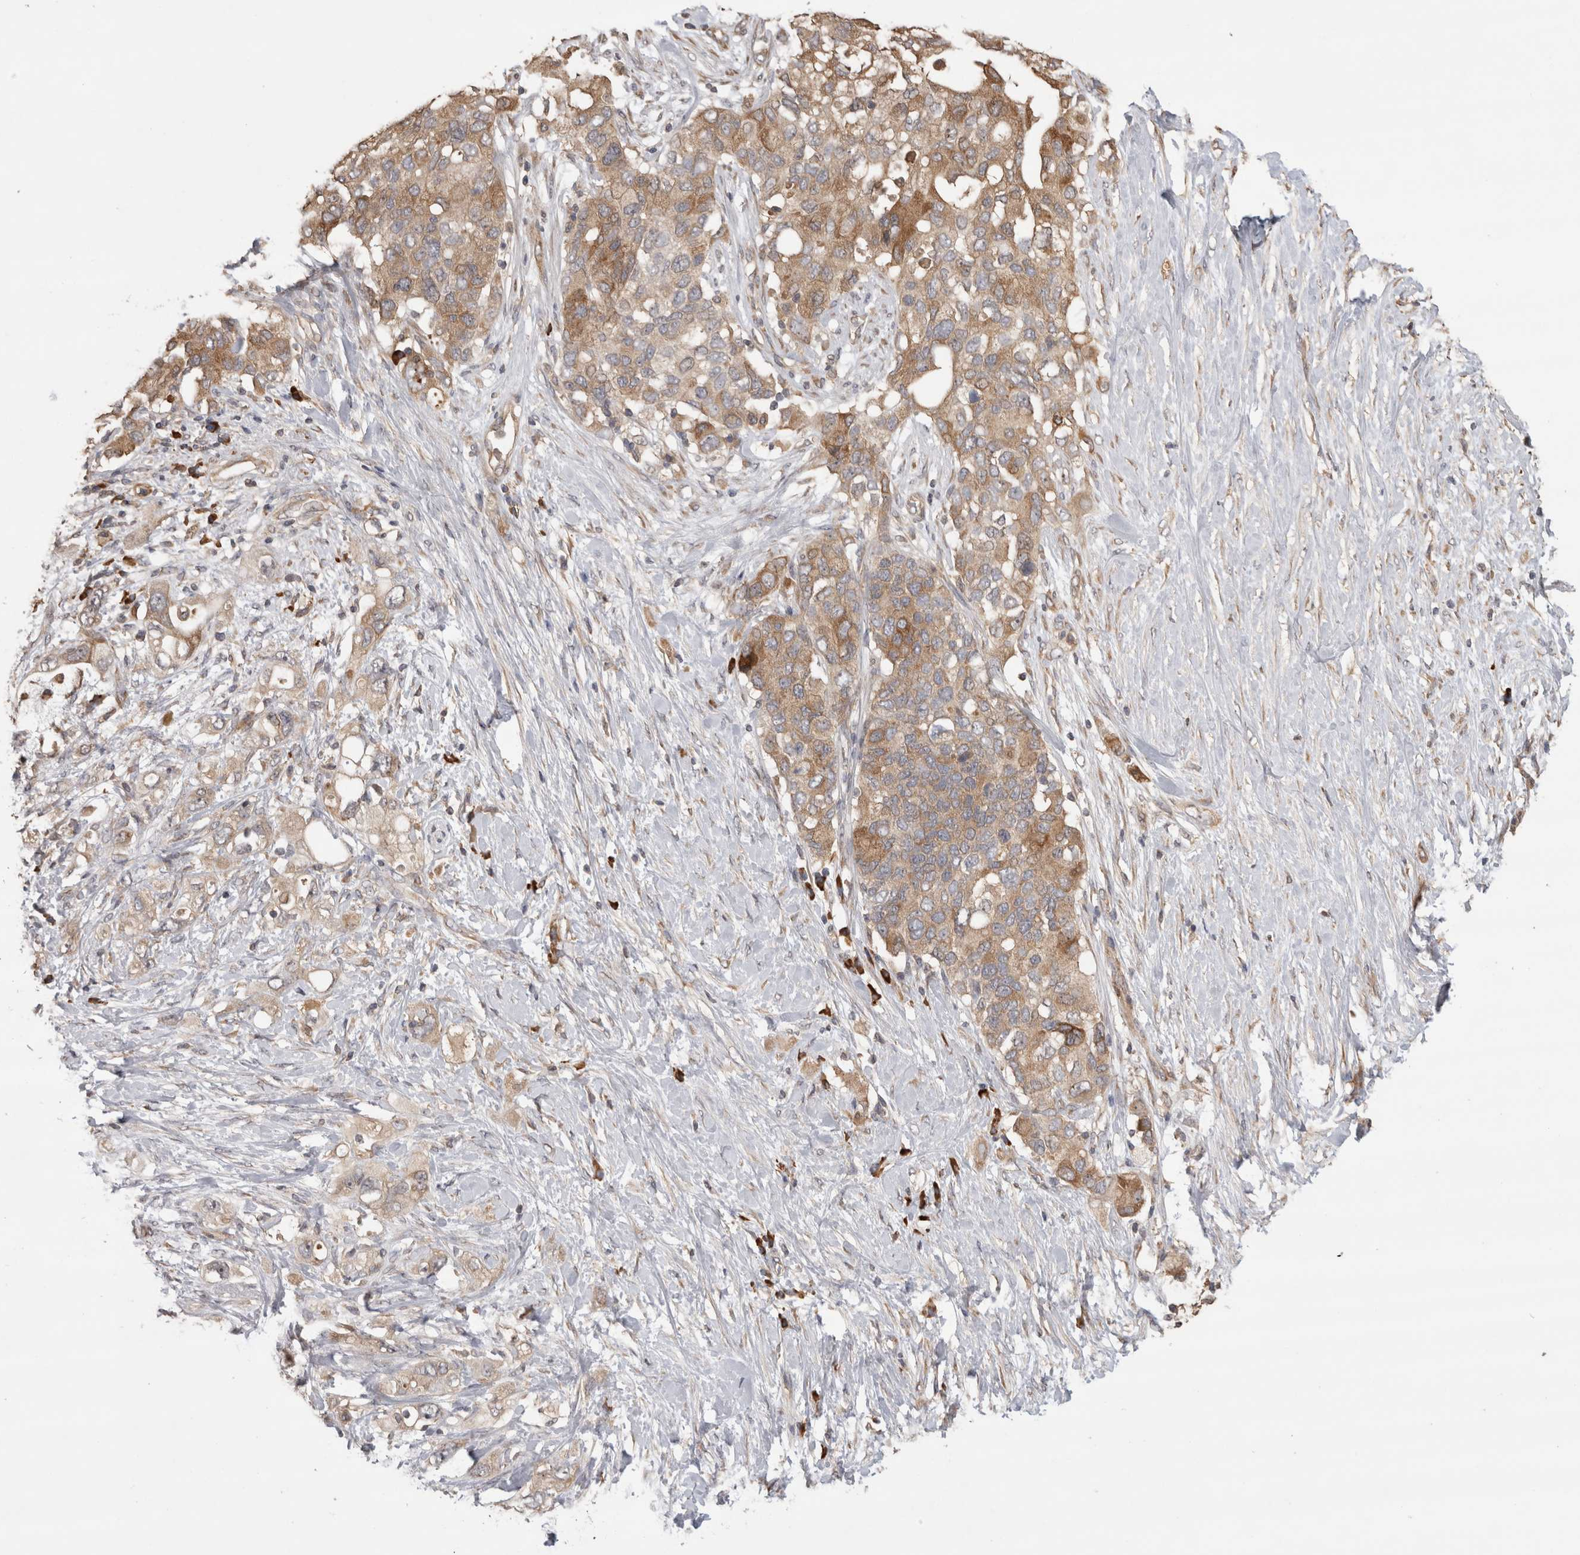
{"staining": {"intensity": "moderate", "quantity": ">75%", "location": "cytoplasmic/membranous"}, "tissue": "pancreatic cancer", "cell_type": "Tumor cells", "image_type": "cancer", "snomed": [{"axis": "morphology", "description": "Adenocarcinoma, NOS"}, {"axis": "topography", "description": "Pancreas"}], "caption": "This photomicrograph demonstrates IHC staining of pancreatic adenocarcinoma, with medium moderate cytoplasmic/membranous staining in about >75% of tumor cells.", "gene": "TBCE", "patient": {"sex": "female", "age": 56}}